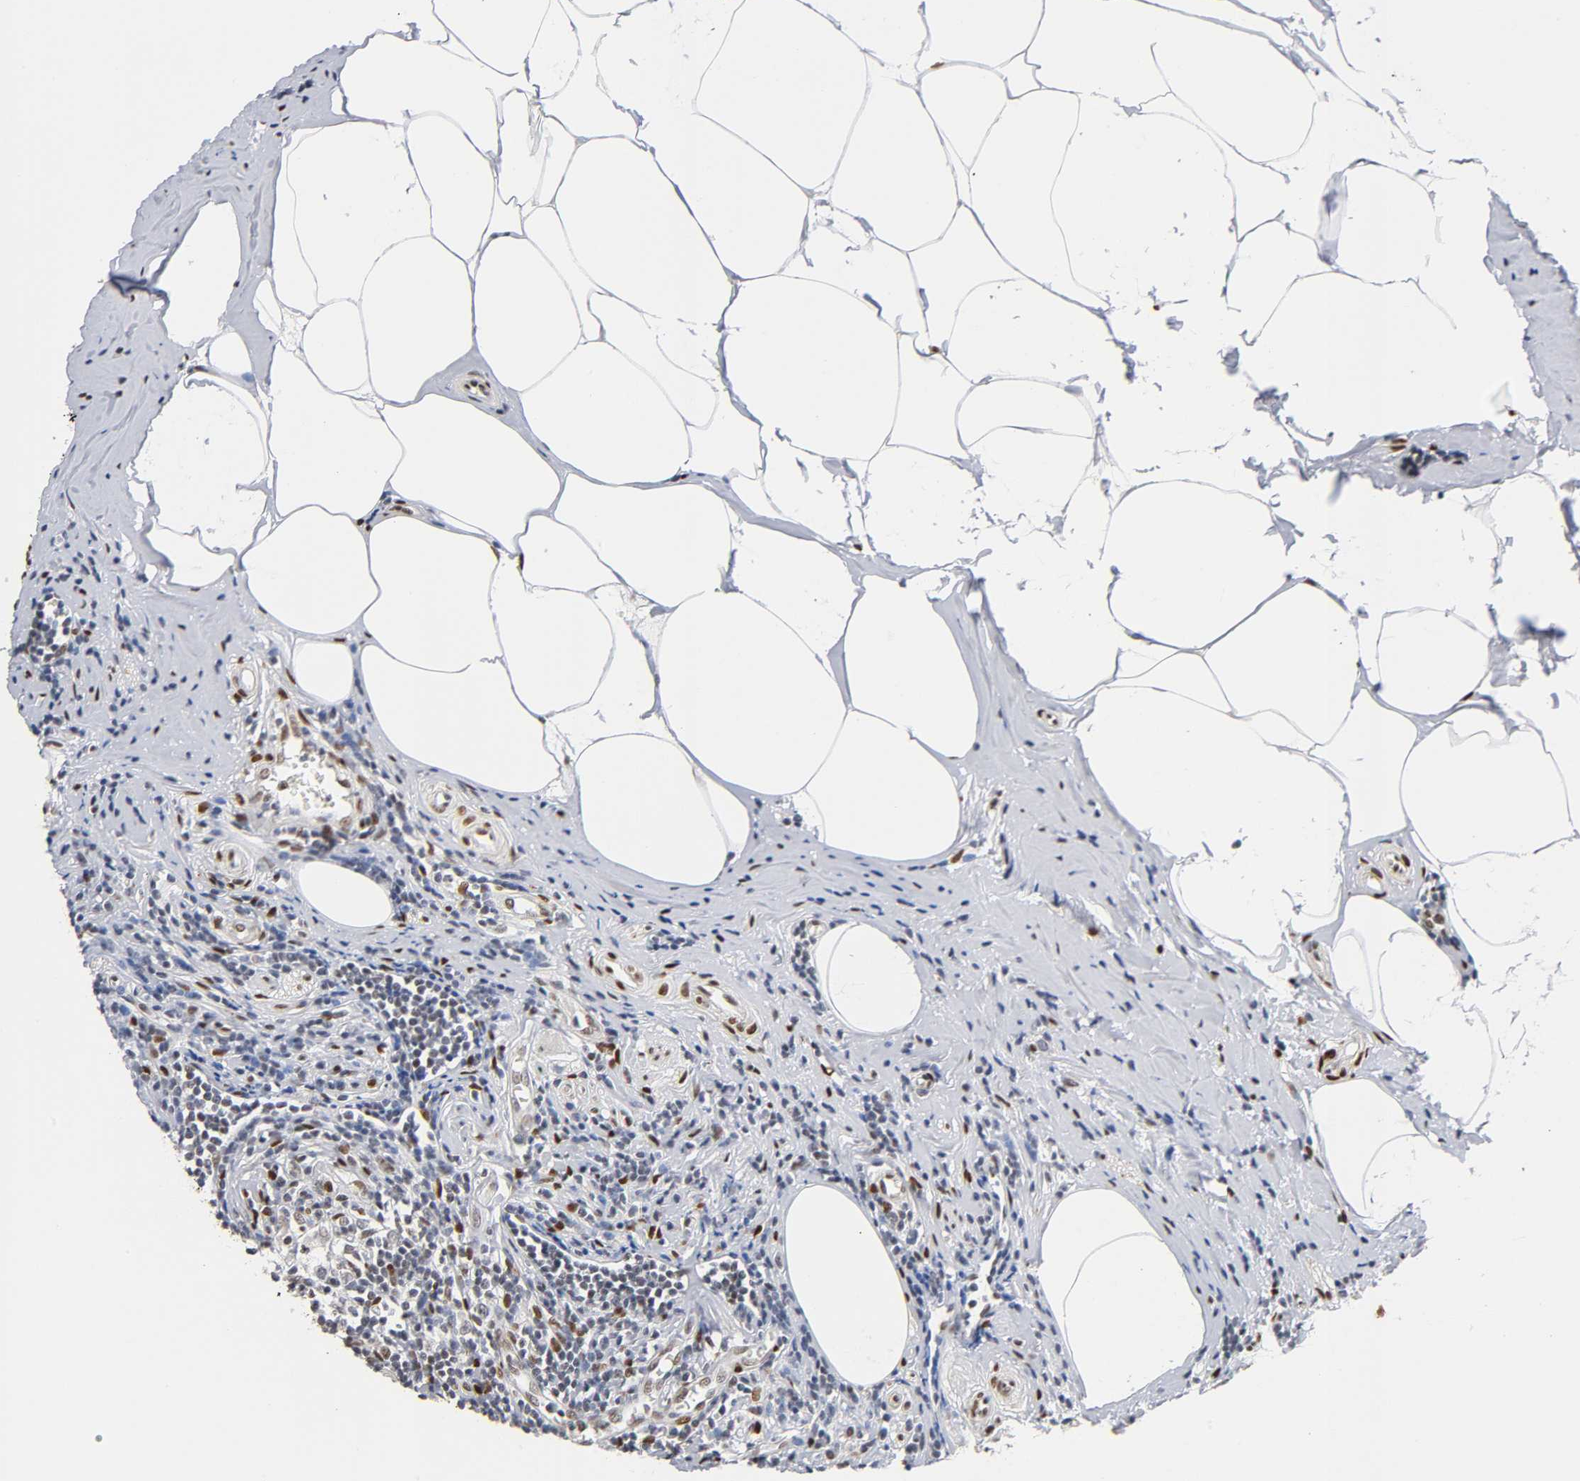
{"staining": {"intensity": "moderate", "quantity": "<25%", "location": "cytoplasmic/membranous,nuclear"}, "tissue": "appendix", "cell_type": "Glandular cells", "image_type": "normal", "snomed": [{"axis": "morphology", "description": "Normal tissue, NOS"}, {"axis": "topography", "description": "Appendix"}], "caption": "Immunohistochemical staining of normal human appendix exhibits moderate cytoplasmic/membranous,nuclear protein expression in approximately <25% of glandular cells. The protein is stained brown, and the nuclei are stained in blue (DAB (3,3'-diaminobenzidine) IHC with brightfield microscopy, high magnification).", "gene": "NR3C1", "patient": {"sex": "female", "age": 50}}